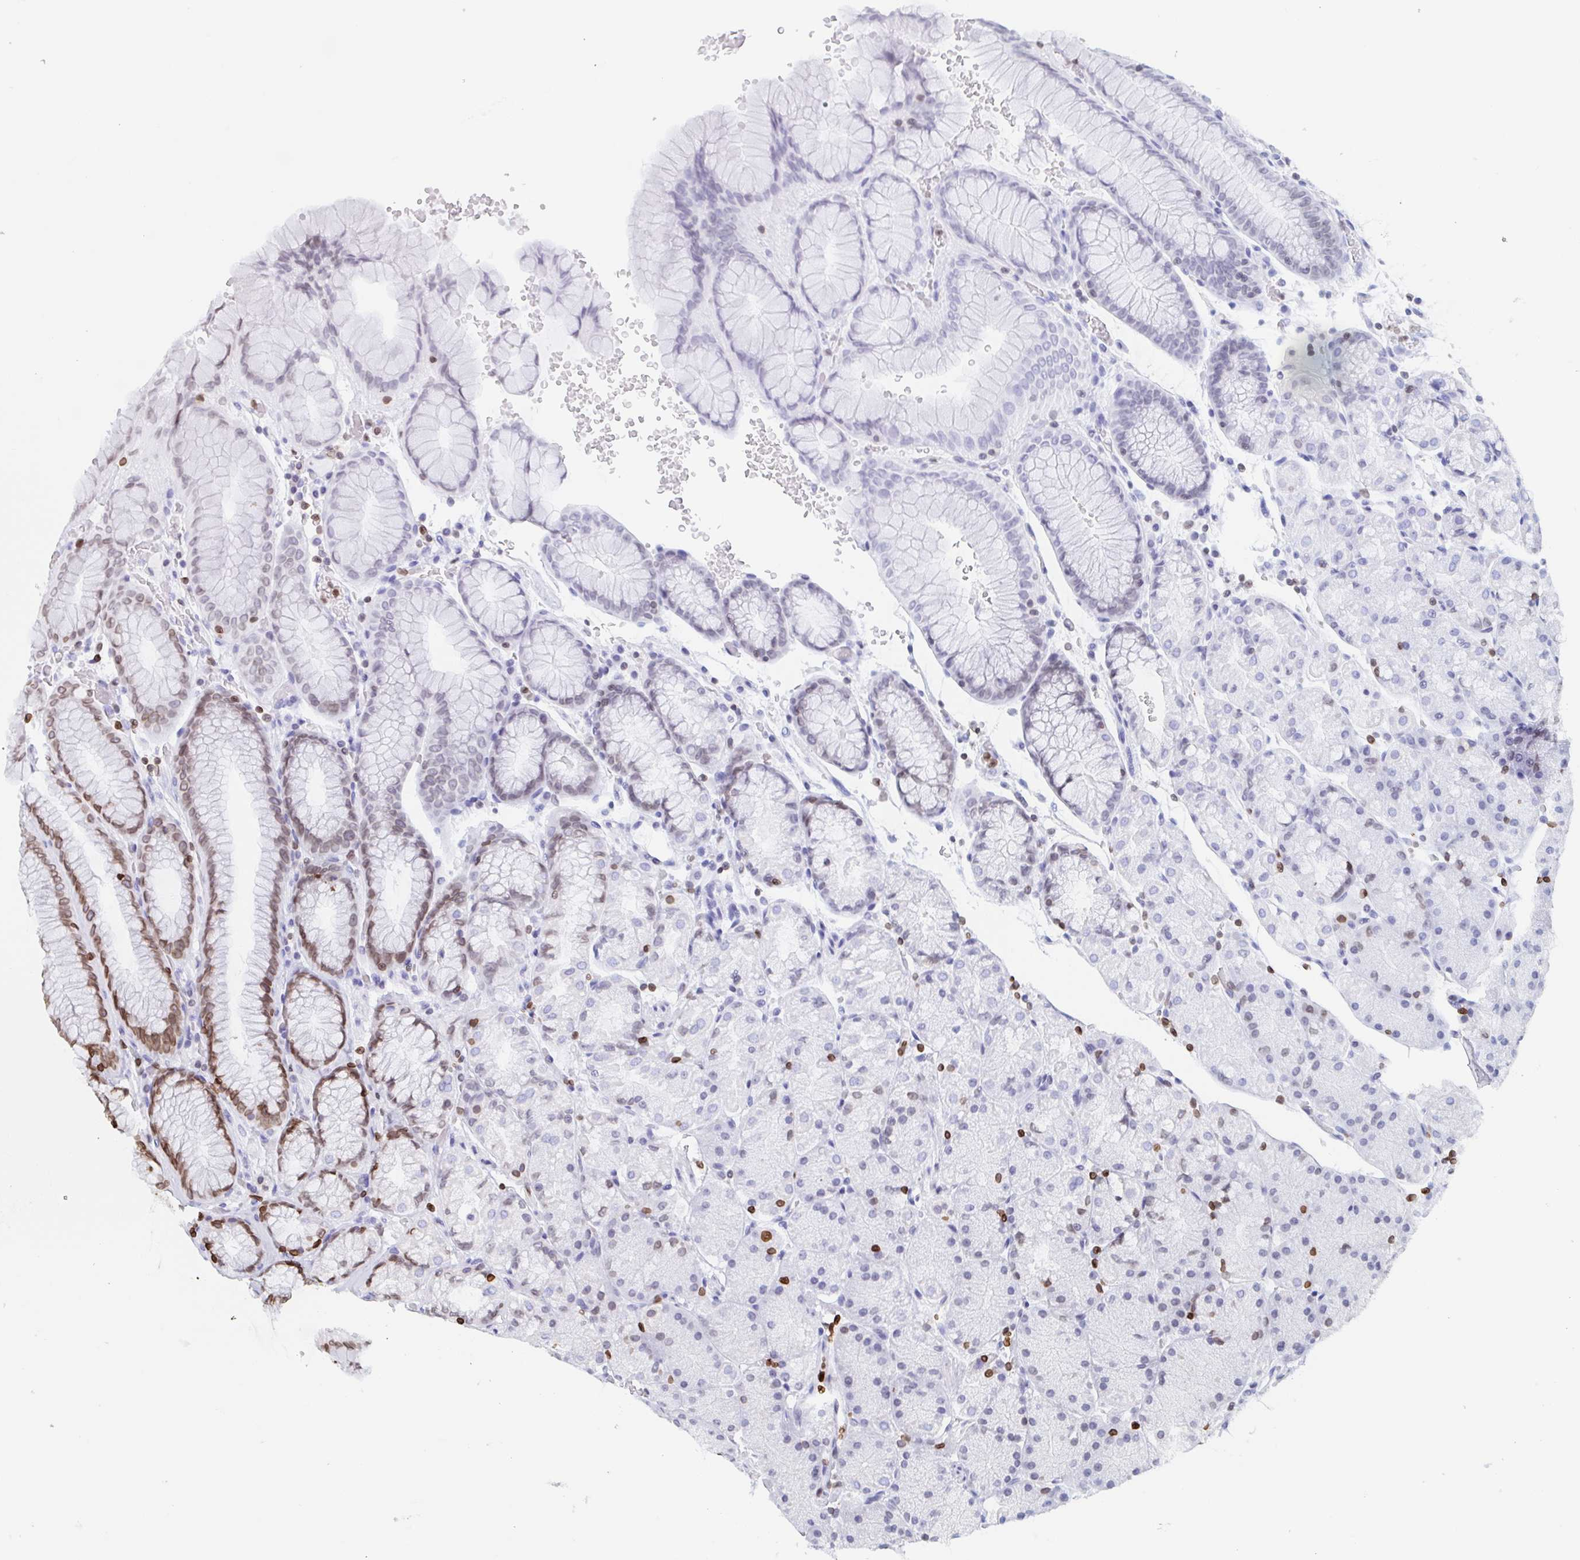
{"staining": {"intensity": "strong", "quantity": "25%-75%", "location": "cytoplasmic/membranous,nuclear"}, "tissue": "stomach", "cell_type": "Glandular cells", "image_type": "normal", "snomed": [{"axis": "morphology", "description": "Normal tissue, NOS"}, {"axis": "topography", "description": "Stomach, upper"}, {"axis": "topography", "description": "Stomach"}], "caption": "Stomach stained with DAB IHC displays high levels of strong cytoplasmic/membranous,nuclear expression in about 25%-75% of glandular cells.", "gene": "BTBD7", "patient": {"sex": "male", "age": 76}}